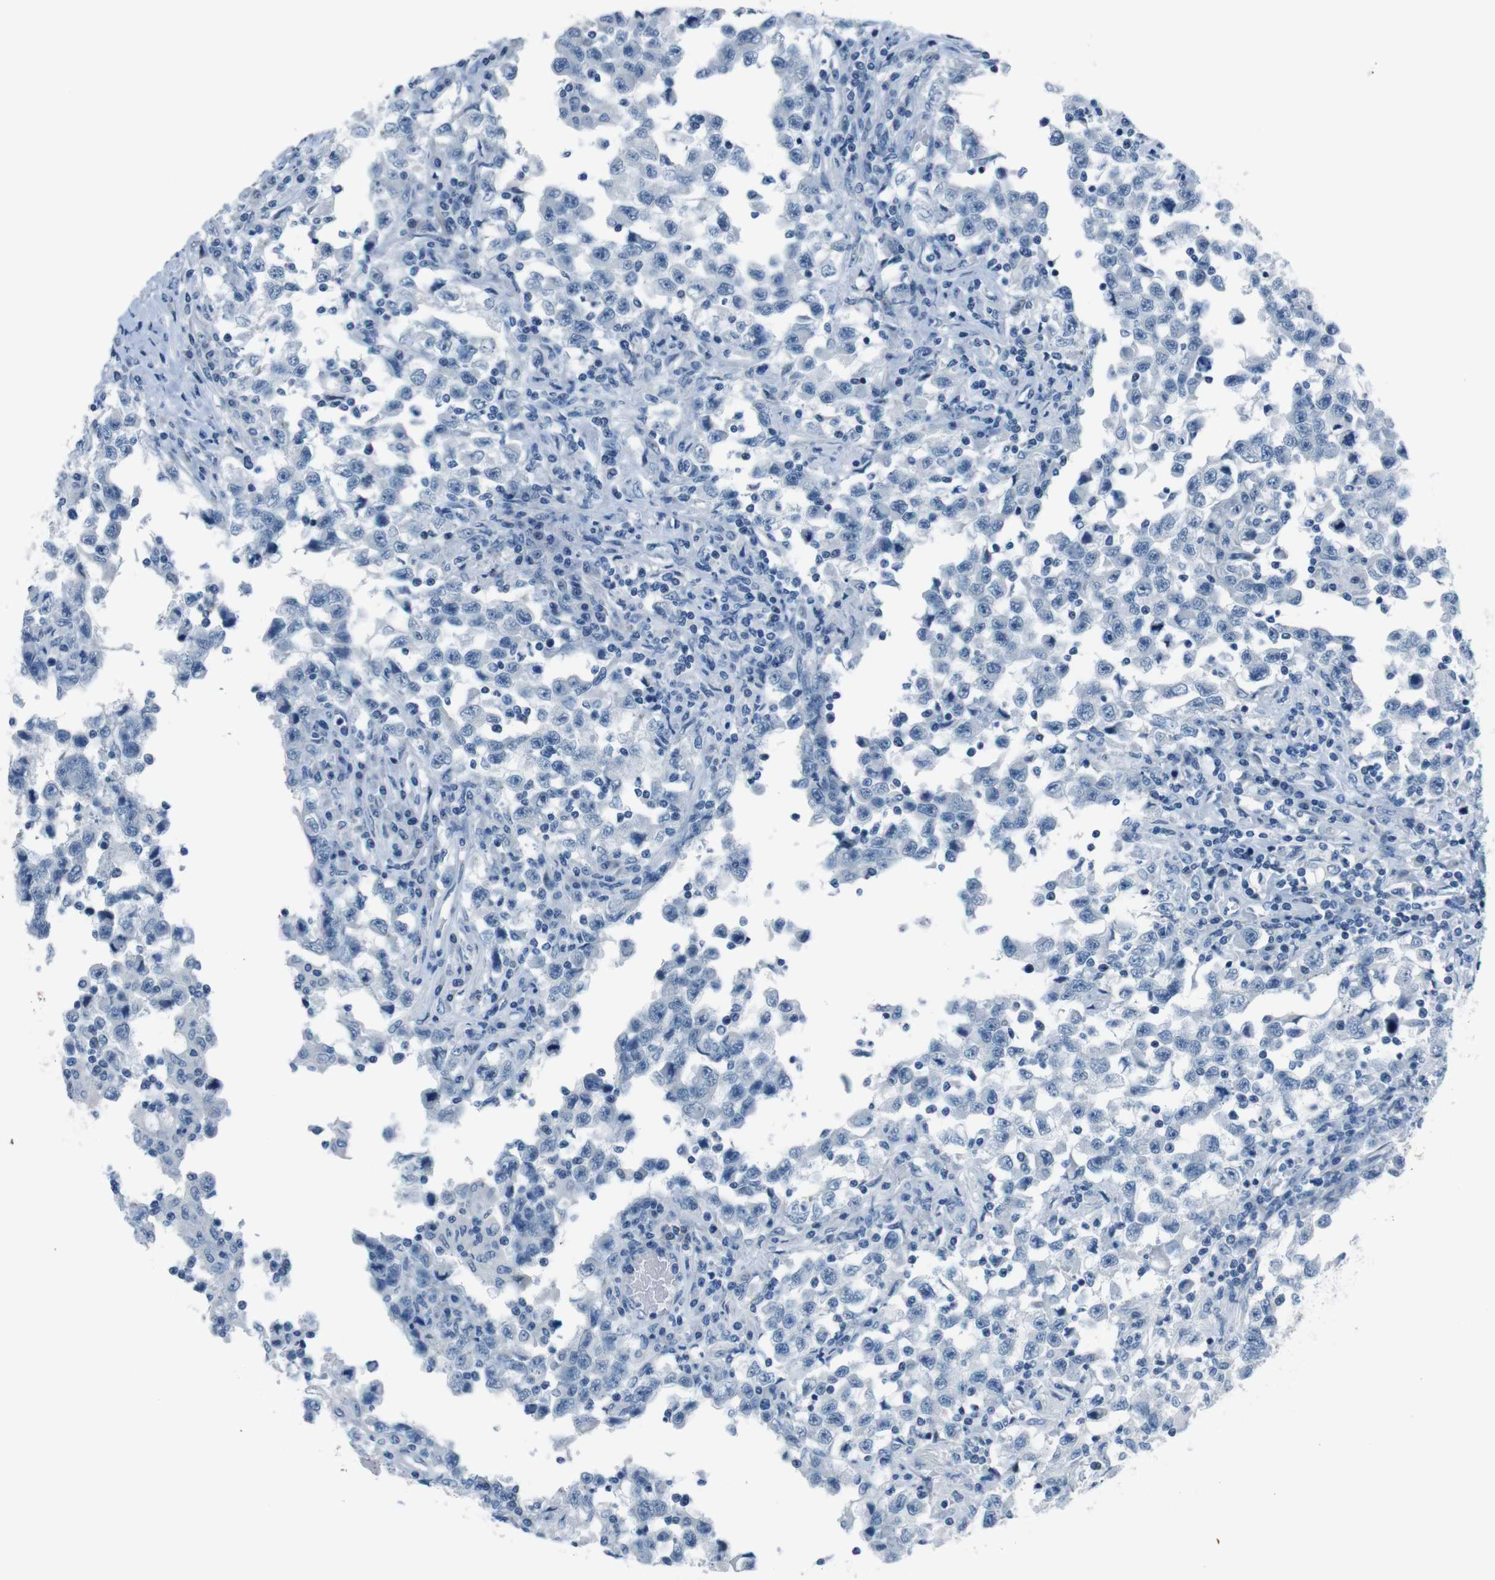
{"staining": {"intensity": "negative", "quantity": "none", "location": "none"}, "tissue": "testis cancer", "cell_type": "Tumor cells", "image_type": "cancer", "snomed": [{"axis": "morphology", "description": "Carcinoma, Embryonal, NOS"}, {"axis": "topography", "description": "Testis"}], "caption": "Image shows no significant protein positivity in tumor cells of testis embryonal carcinoma. (IHC, brightfield microscopy, high magnification).", "gene": "HRH2", "patient": {"sex": "male", "age": 21}}